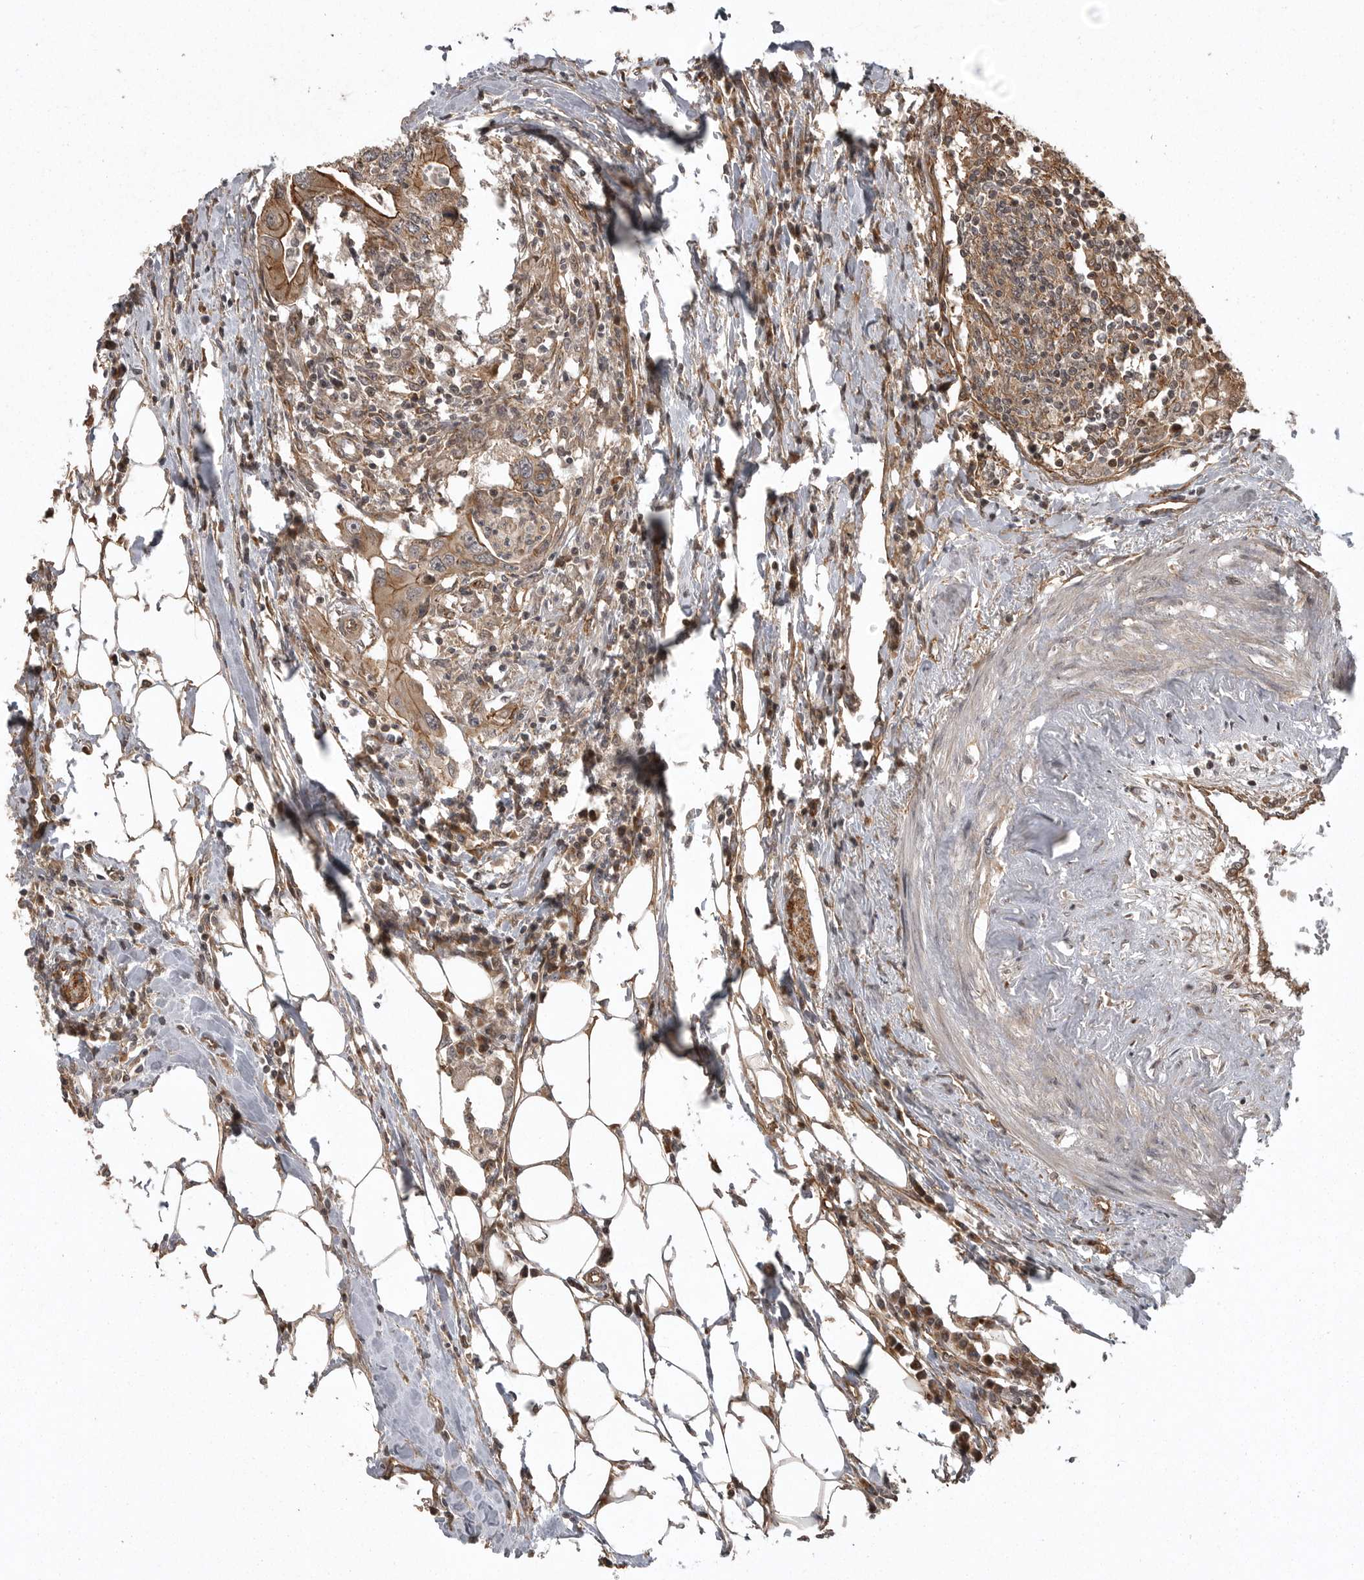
{"staining": {"intensity": "moderate", "quantity": ">75%", "location": "cytoplasmic/membranous"}, "tissue": "colorectal cancer", "cell_type": "Tumor cells", "image_type": "cancer", "snomed": [{"axis": "morphology", "description": "Adenocarcinoma, NOS"}, {"axis": "topography", "description": "Colon"}], "caption": "Tumor cells exhibit medium levels of moderate cytoplasmic/membranous staining in about >75% of cells in colorectal cancer.", "gene": "DNAJC8", "patient": {"sex": "male", "age": 71}}